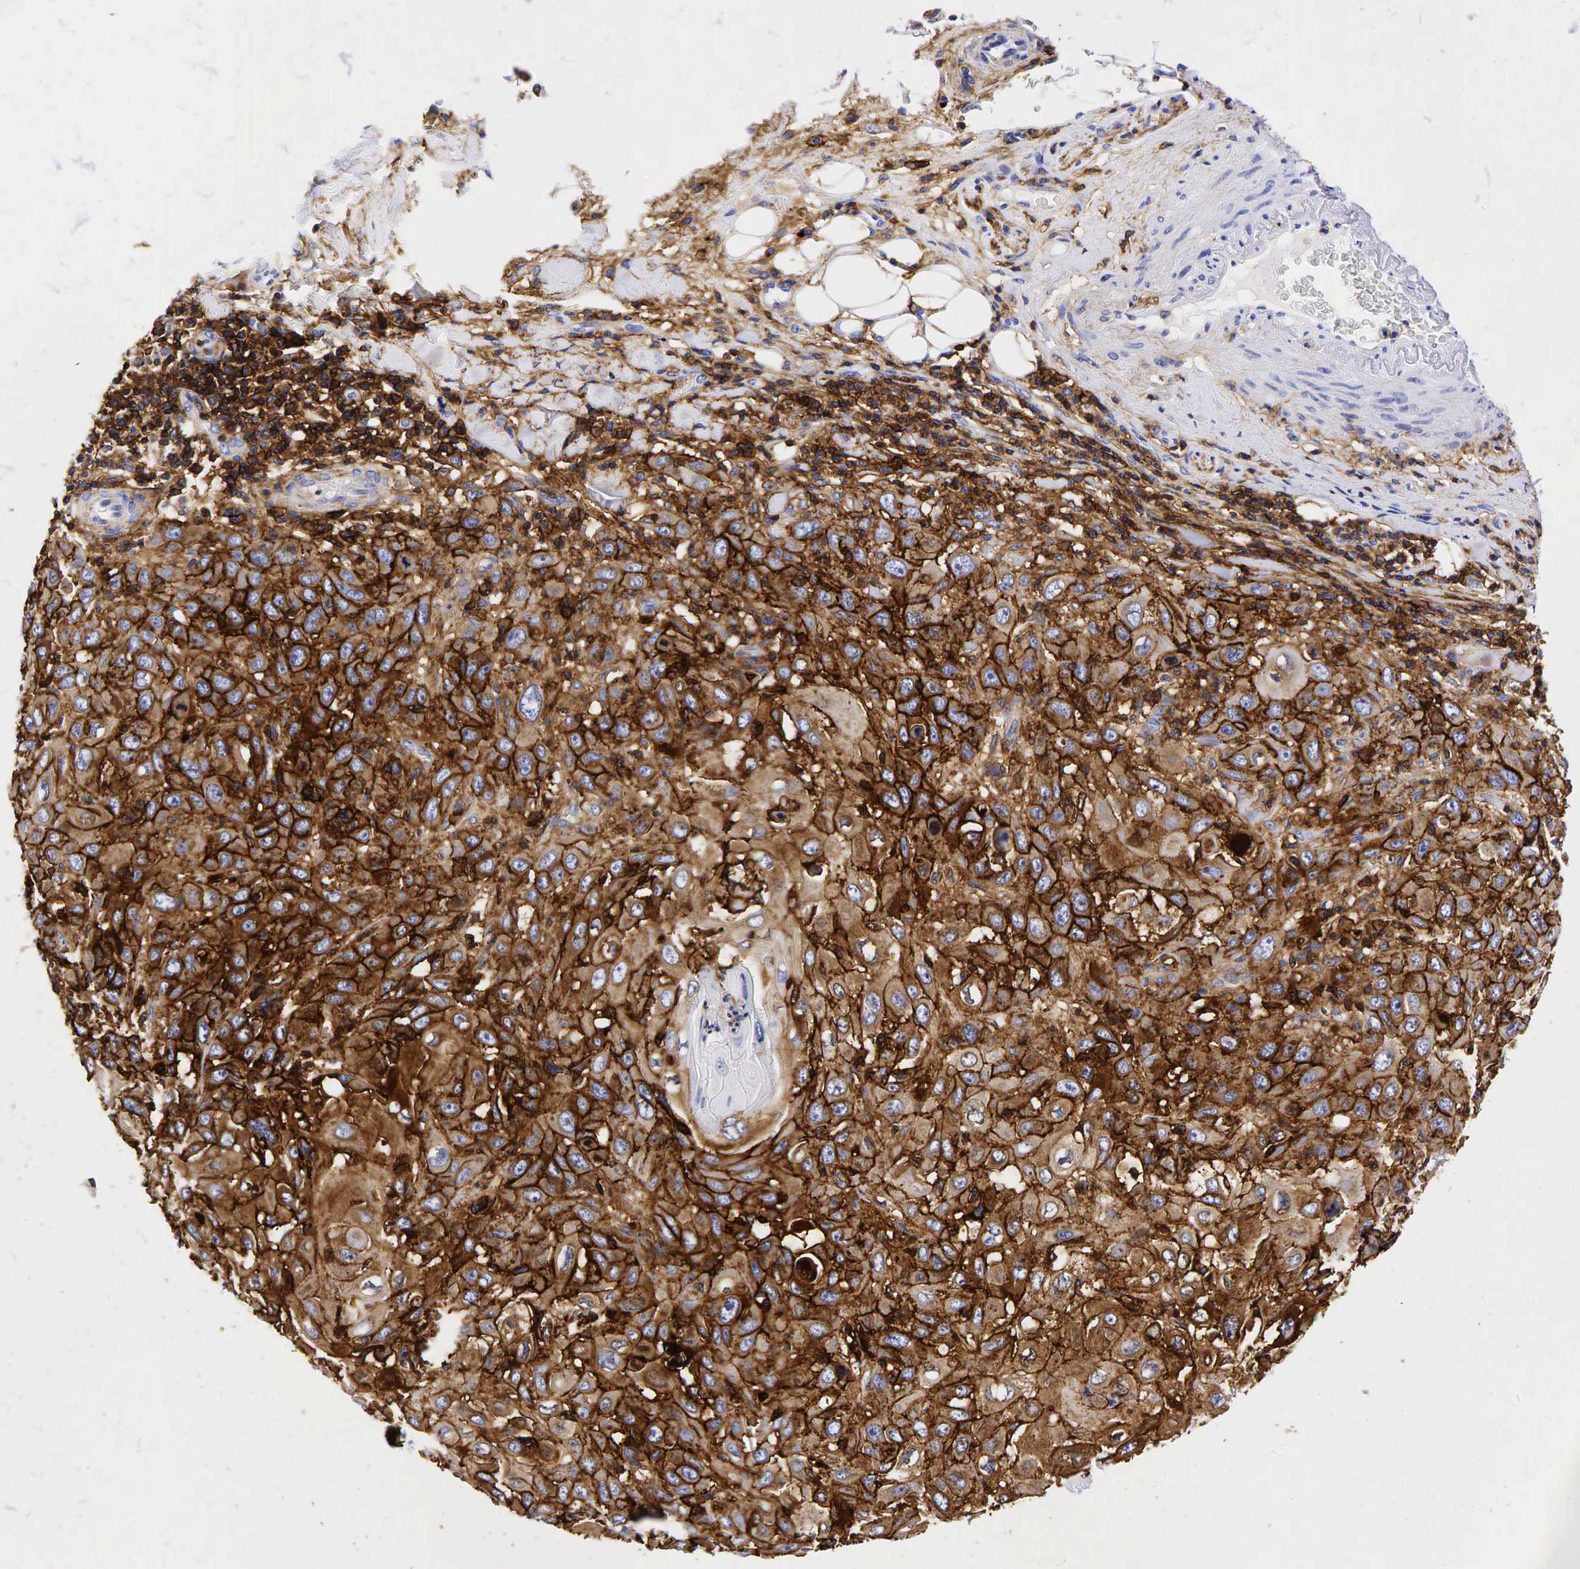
{"staining": {"intensity": "moderate", "quantity": ">75%", "location": "cytoplasmic/membranous"}, "tissue": "skin cancer", "cell_type": "Tumor cells", "image_type": "cancer", "snomed": [{"axis": "morphology", "description": "Squamous cell carcinoma, NOS"}, {"axis": "topography", "description": "Skin"}], "caption": "Tumor cells demonstrate moderate cytoplasmic/membranous positivity in approximately >75% of cells in skin cancer (squamous cell carcinoma). (DAB IHC, brown staining for protein, blue staining for nuclei).", "gene": "CD44", "patient": {"sex": "male", "age": 84}}